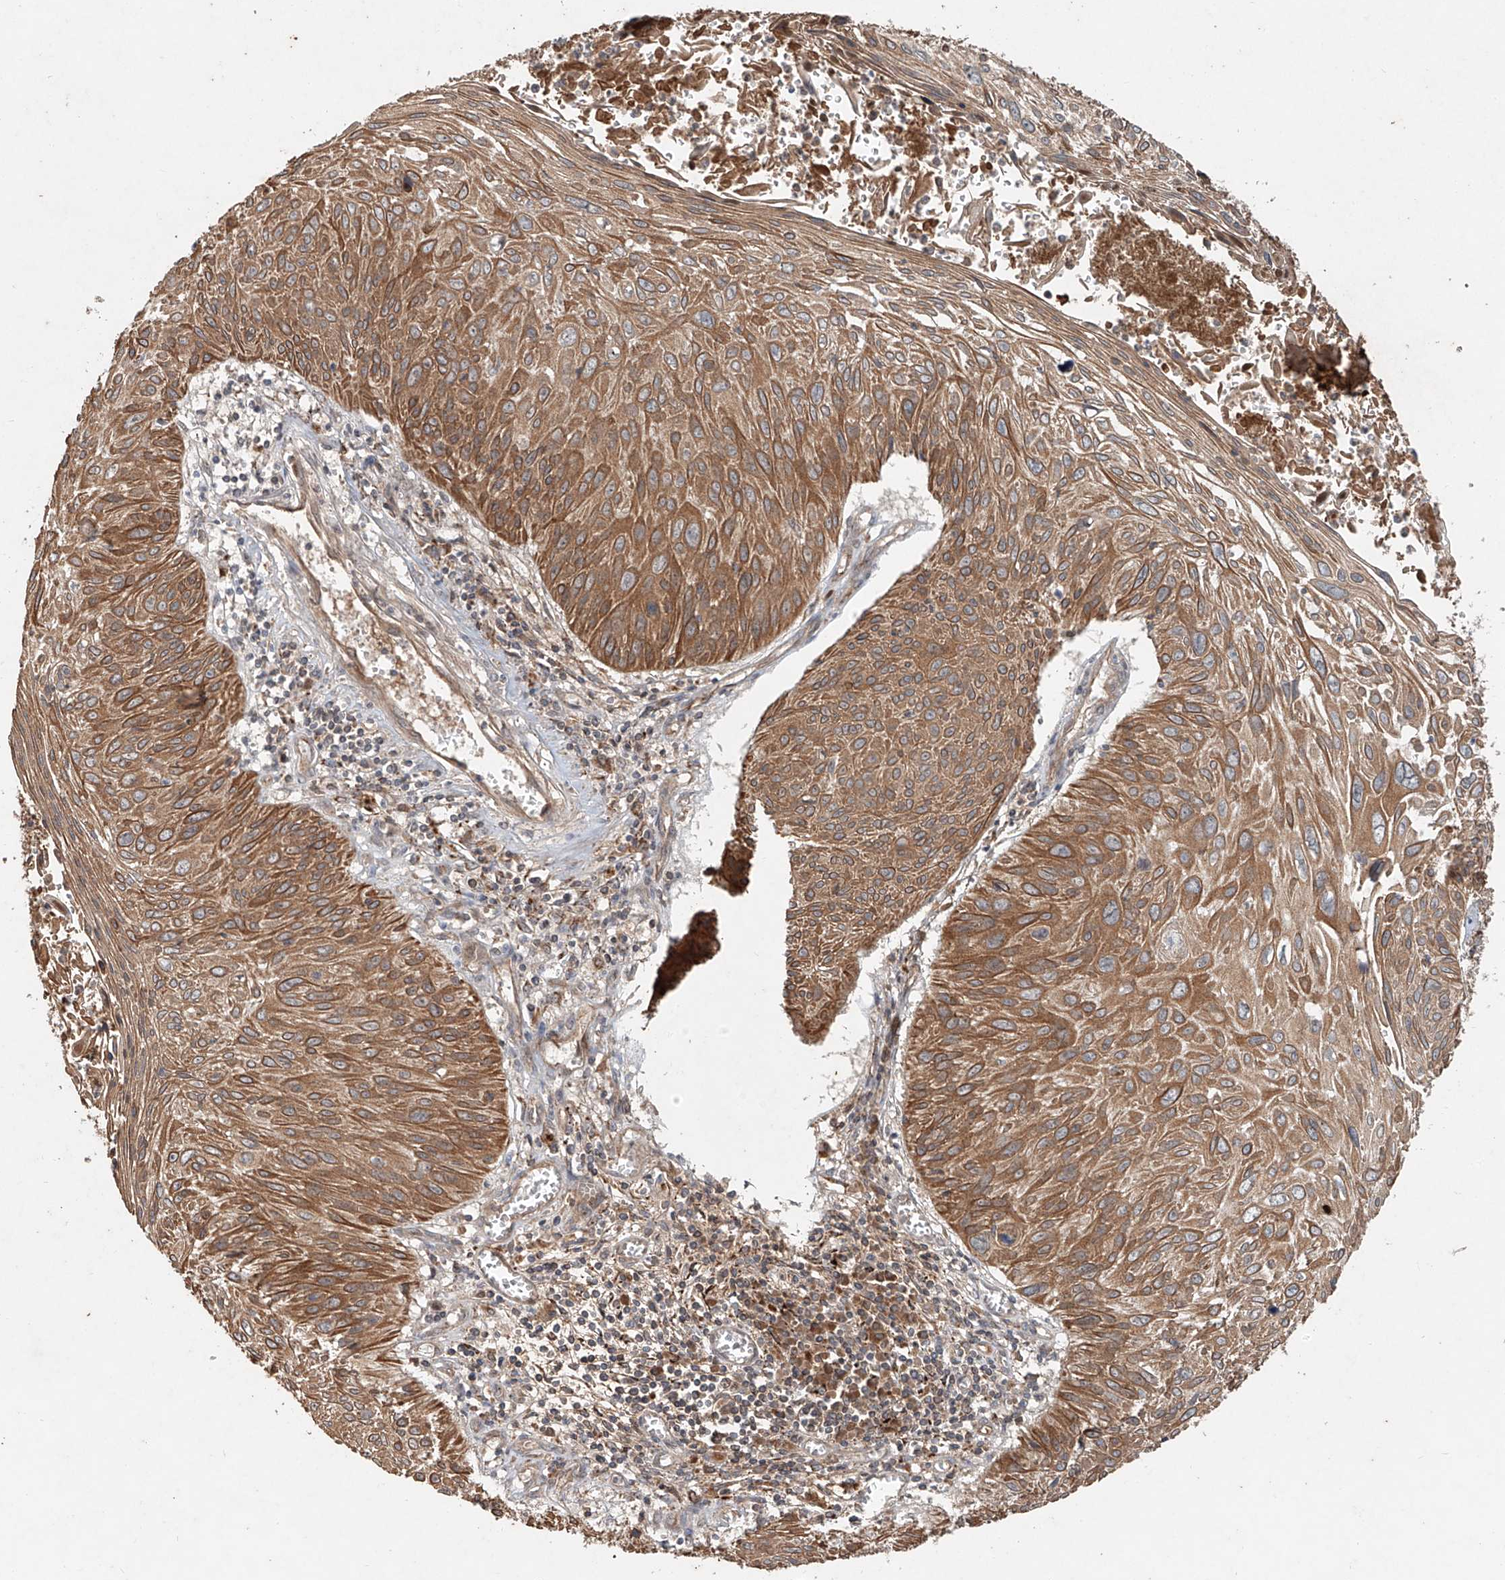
{"staining": {"intensity": "moderate", "quantity": ">75%", "location": "cytoplasmic/membranous"}, "tissue": "cervical cancer", "cell_type": "Tumor cells", "image_type": "cancer", "snomed": [{"axis": "morphology", "description": "Squamous cell carcinoma, NOS"}, {"axis": "topography", "description": "Cervix"}], "caption": "Cervical cancer stained with a brown dye demonstrates moderate cytoplasmic/membranous positive staining in about >75% of tumor cells.", "gene": "IER5", "patient": {"sex": "female", "age": 51}}